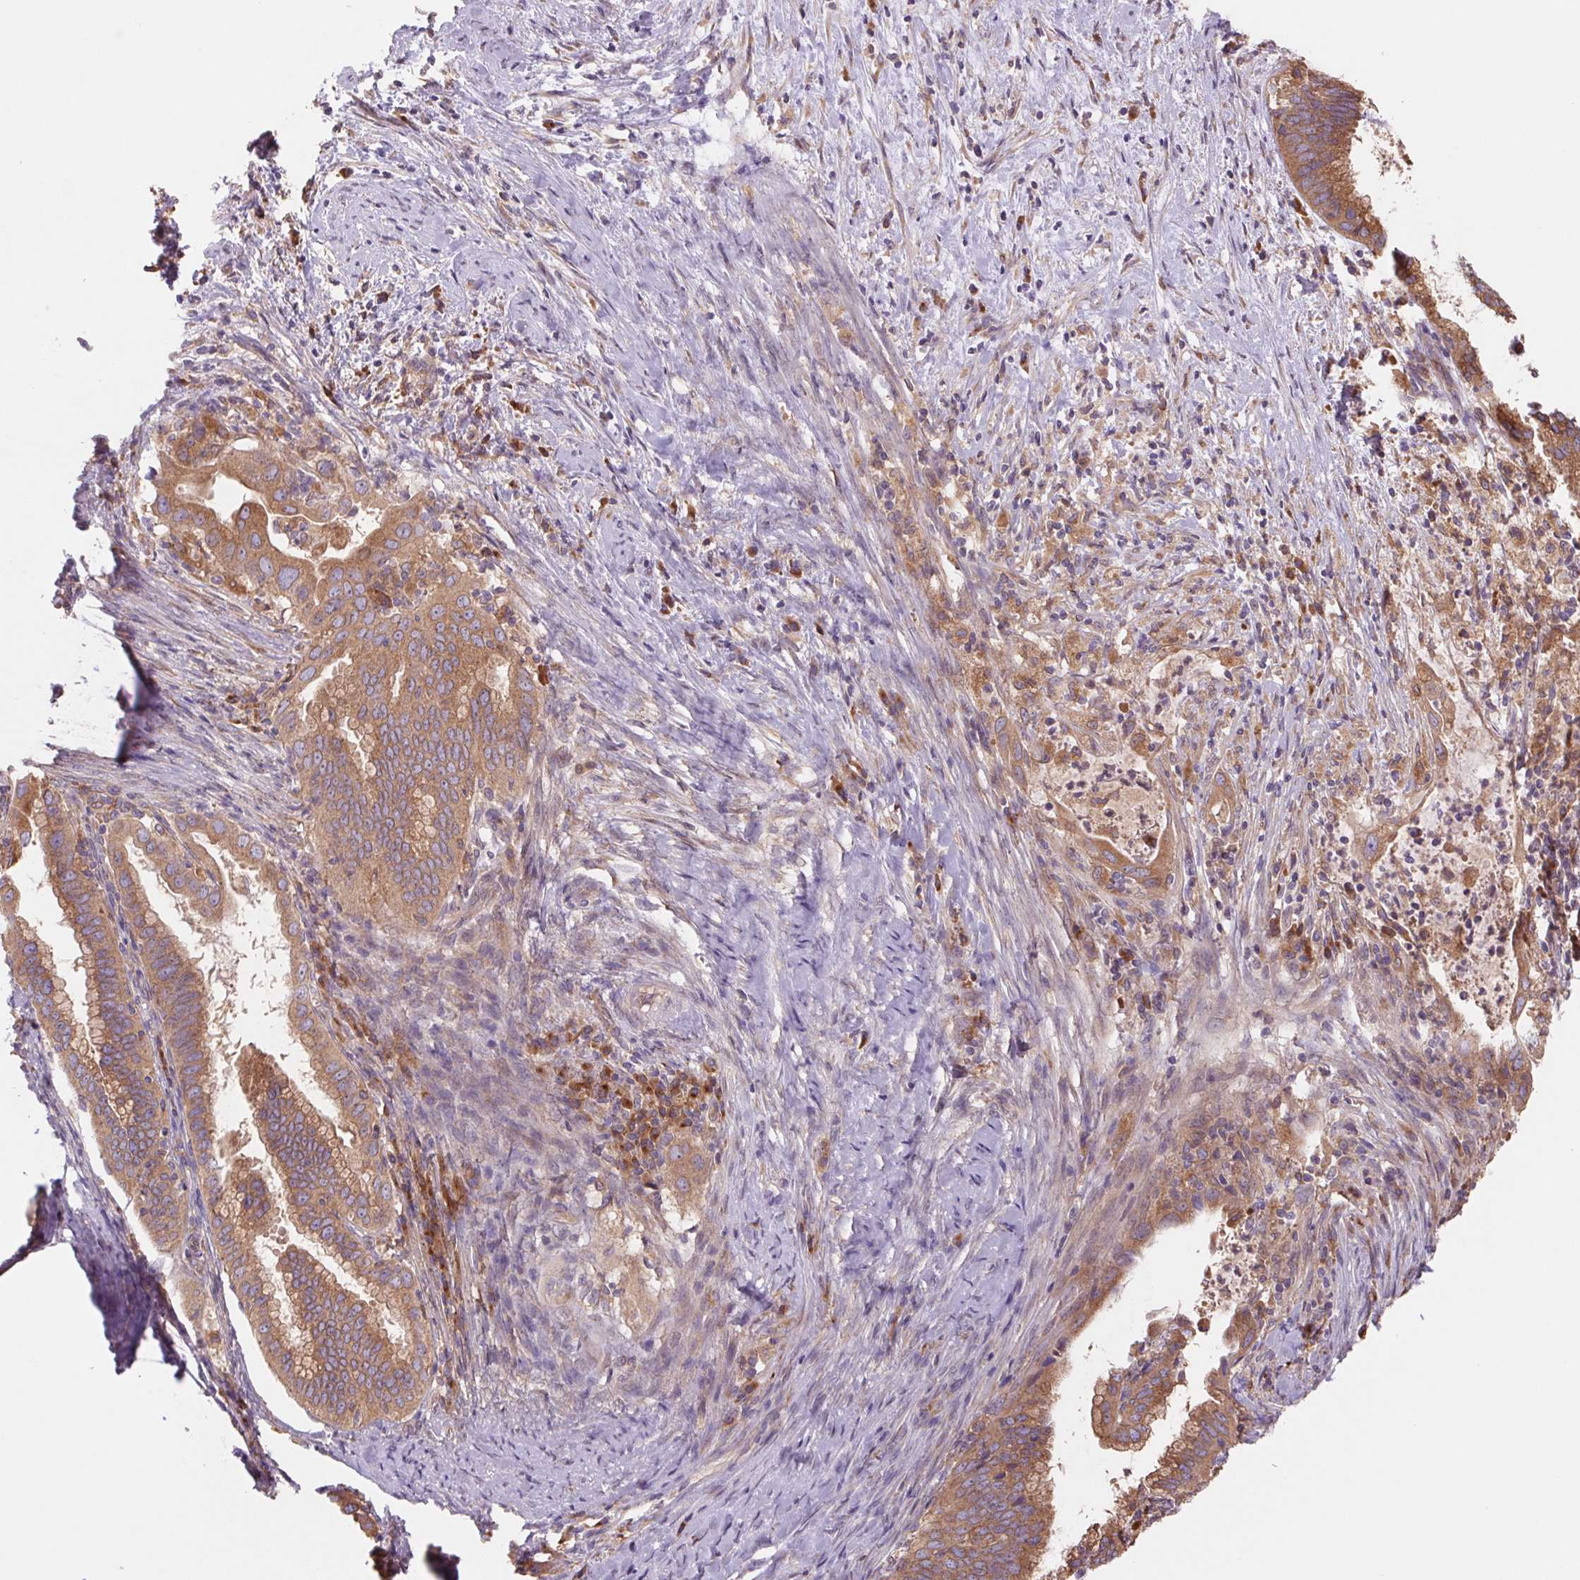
{"staining": {"intensity": "moderate", "quantity": ">75%", "location": "cytoplasmic/membranous"}, "tissue": "cervical cancer", "cell_type": "Tumor cells", "image_type": "cancer", "snomed": [{"axis": "morphology", "description": "Adenocarcinoma, NOS"}, {"axis": "topography", "description": "Cervix"}], "caption": "An IHC micrograph of neoplastic tissue is shown. Protein staining in brown labels moderate cytoplasmic/membranous positivity in cervical cancer within tumor cells.", "gene": "RAB1A", "patient": {"sex": "female", "age": 56}}